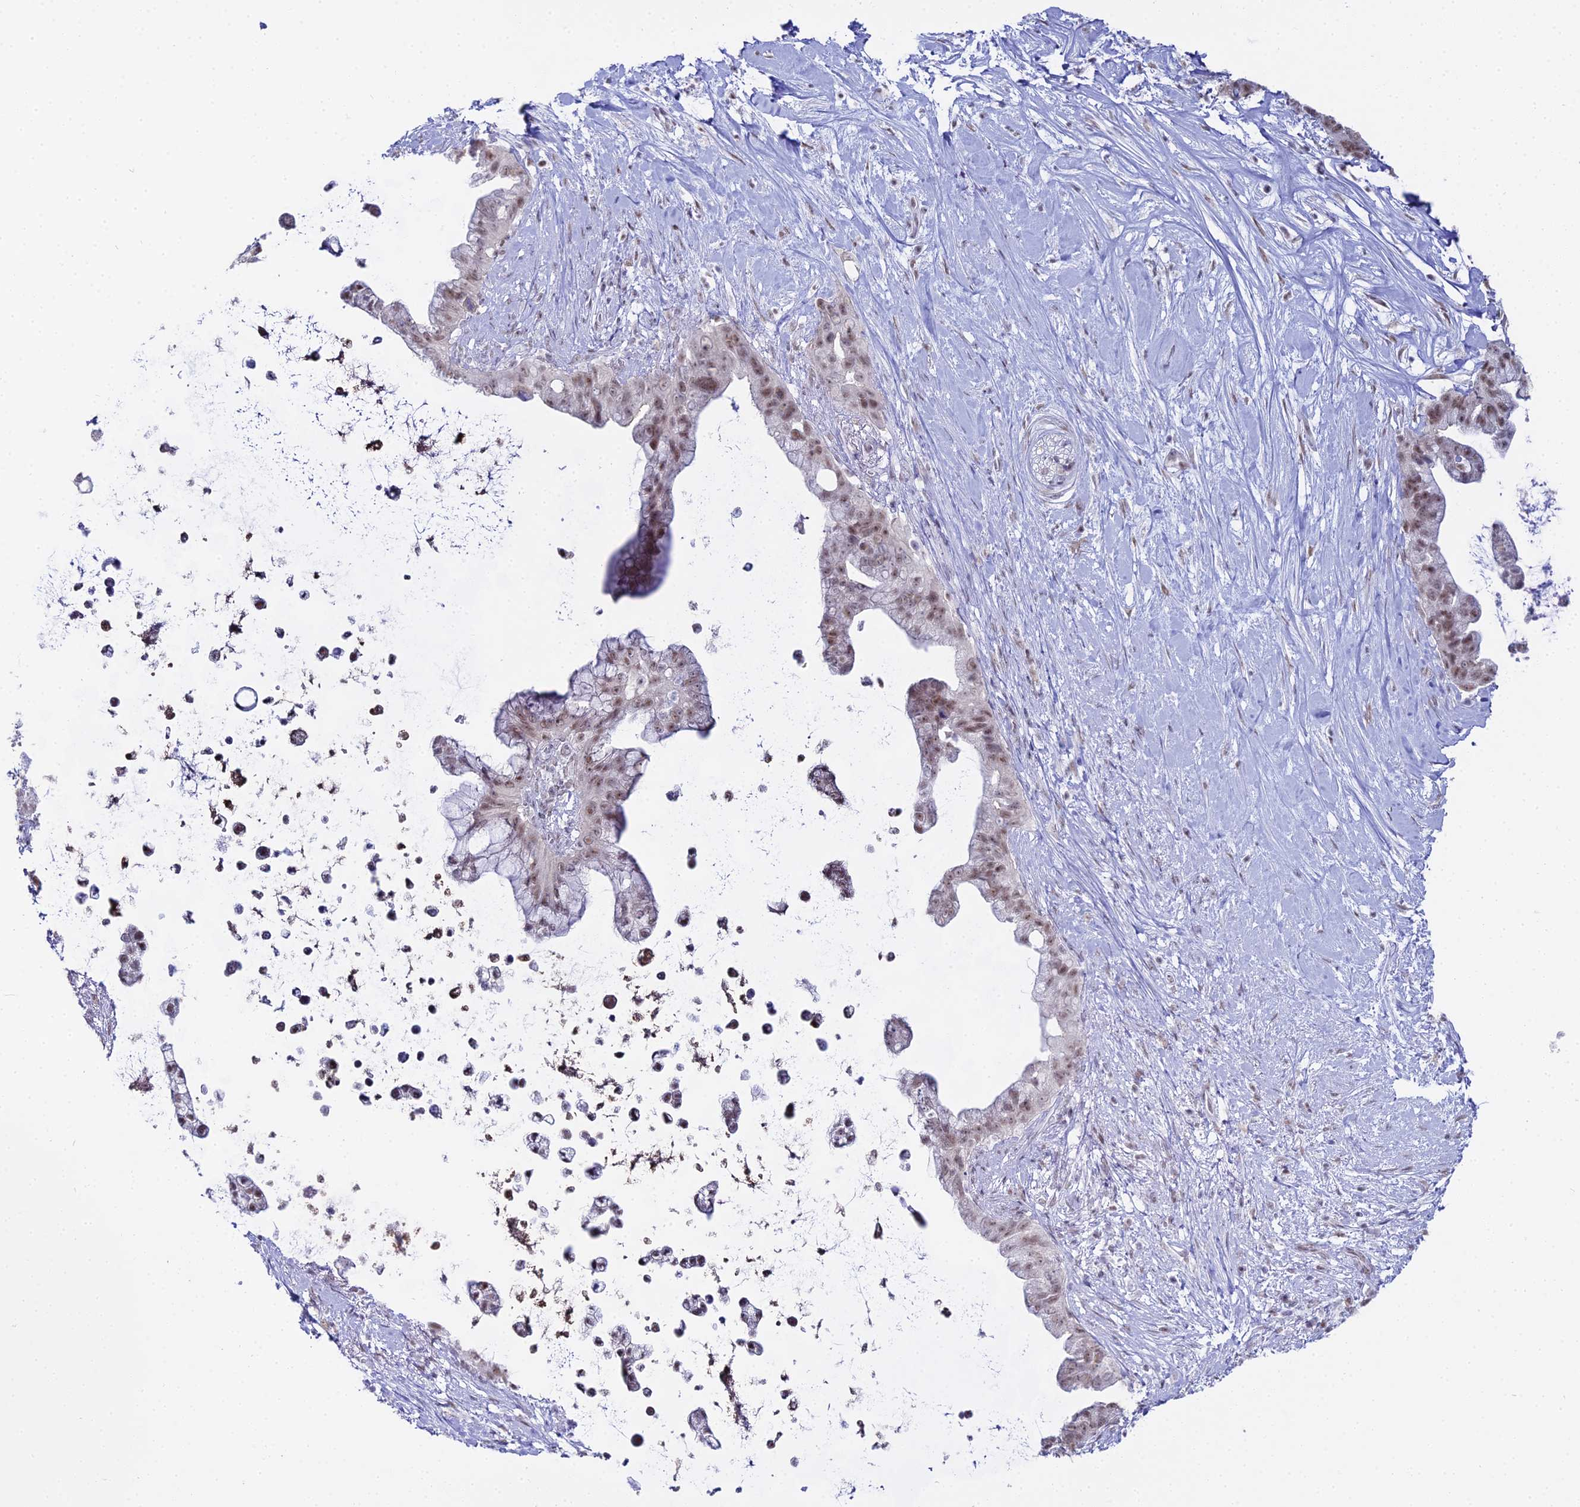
{"staining": {"intensity": "moderate", "quantity": ">75%", "location": "nuclear"}, "tissue": "pancreatic cancer", "cell_type": "Tumor cells", "image_type": "cancer", "snomed": [{"axis": "morphology", "description": "Adenocarcinoma, NOS"}, {"axis": "topography", "description": "Pancreas"}], "caption": "Immunohistochemical staining of human pancreatic adenocarcinoma demonstrates medium levels of moderate nuclear expression in approximately >75% of tumor cells.", "gene": "RBM12", "patient": {"sex": "female", "age": 83}}